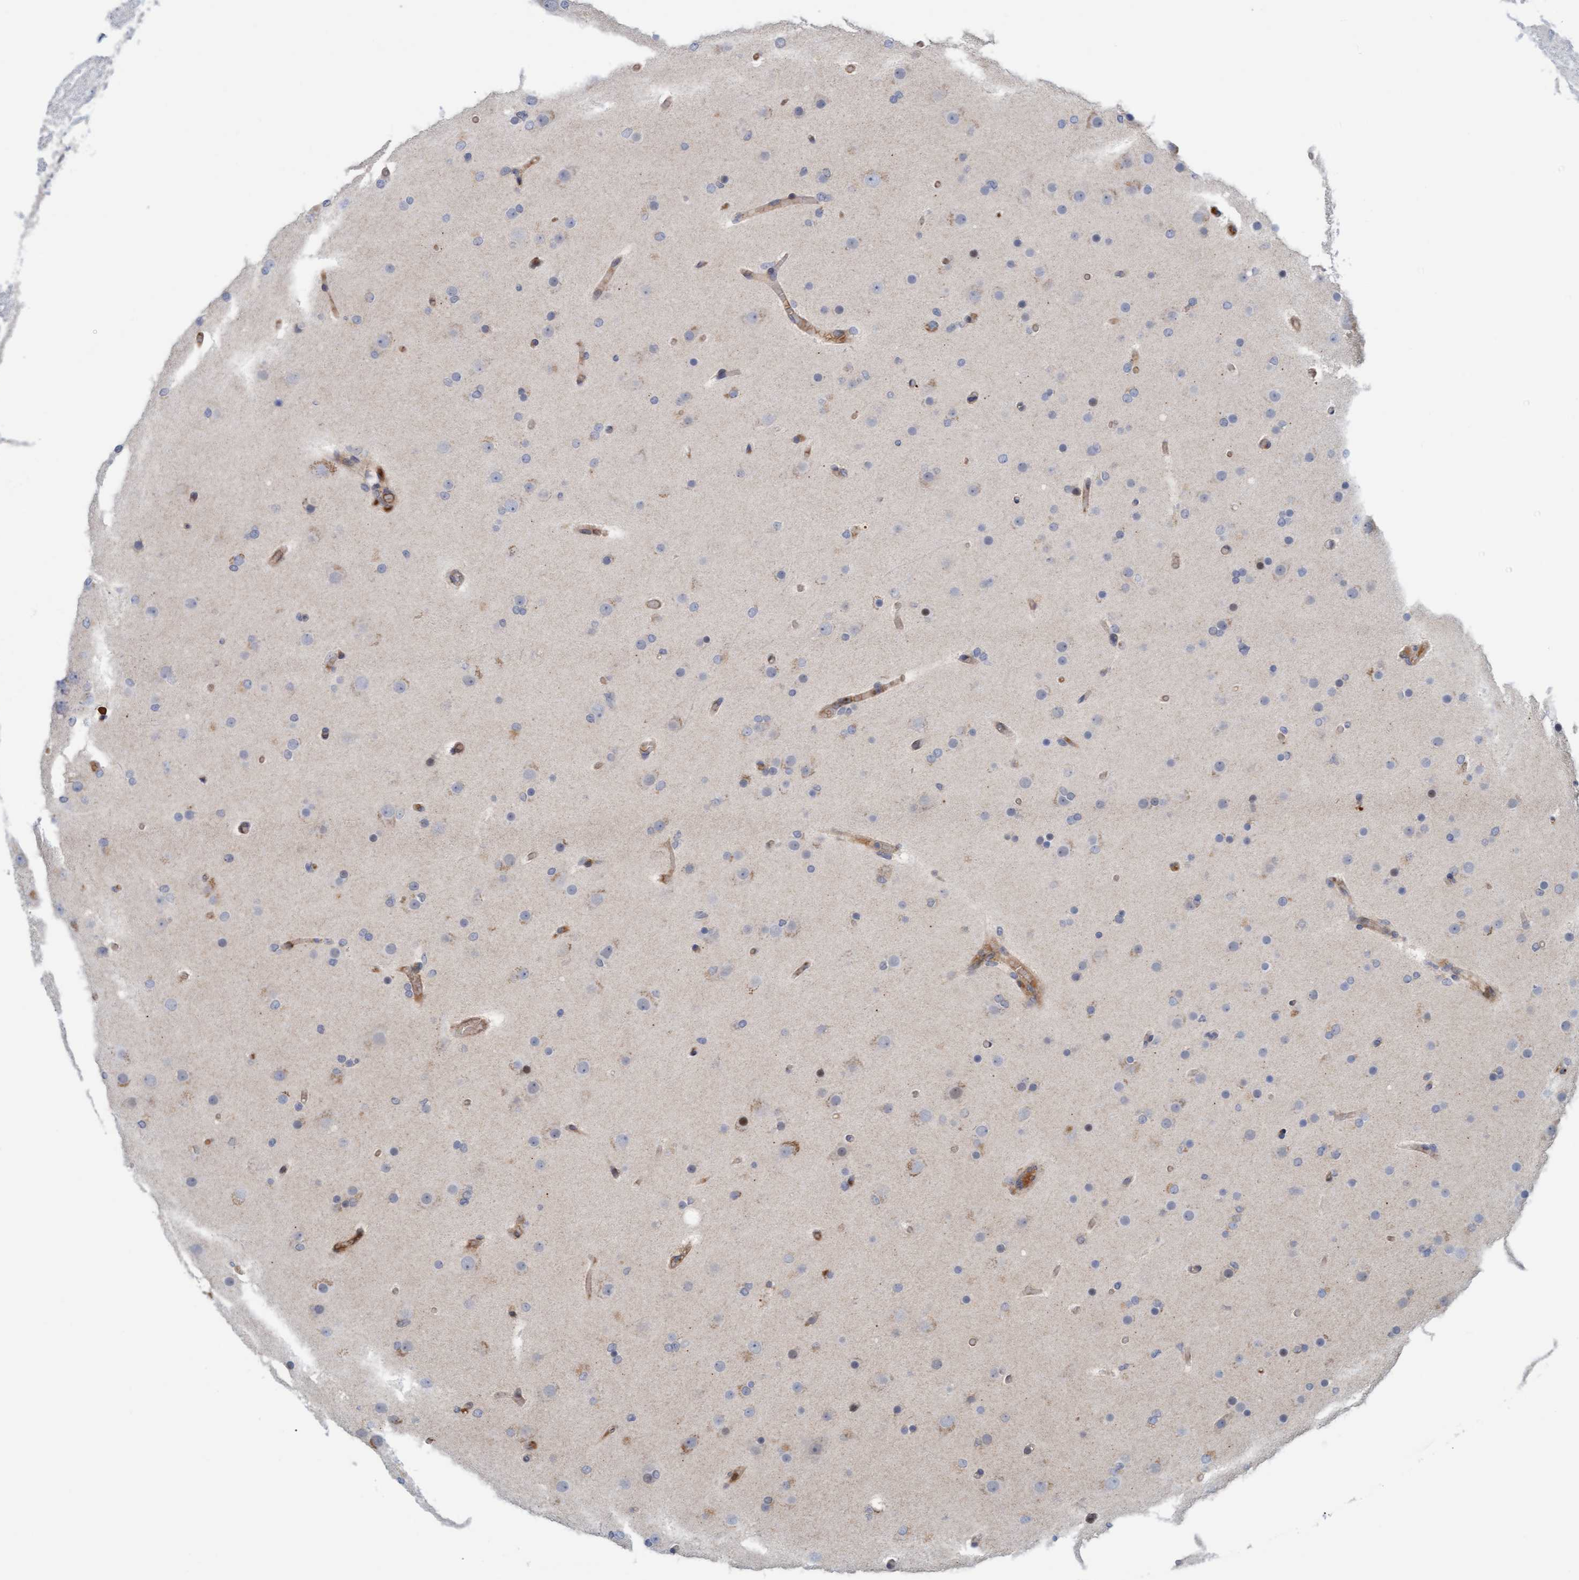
{"staining": {"intensity": "negative", "quantity": "none", "location": "none"}, "tissue": "glioma", "cell_type": "Tumor cells", "image_type": "cancer", "snomed": [{"axis": "morphology", "description": "Glioma, malignant, High grade"}, {"axis": "topography", "description": "Cerebral cortex"}], "caption": "Tumor cells are negative for brown protein staining in glioma.", "gene": "EIF4EBP1", "patient": {"sex": "female", "age": 36}}